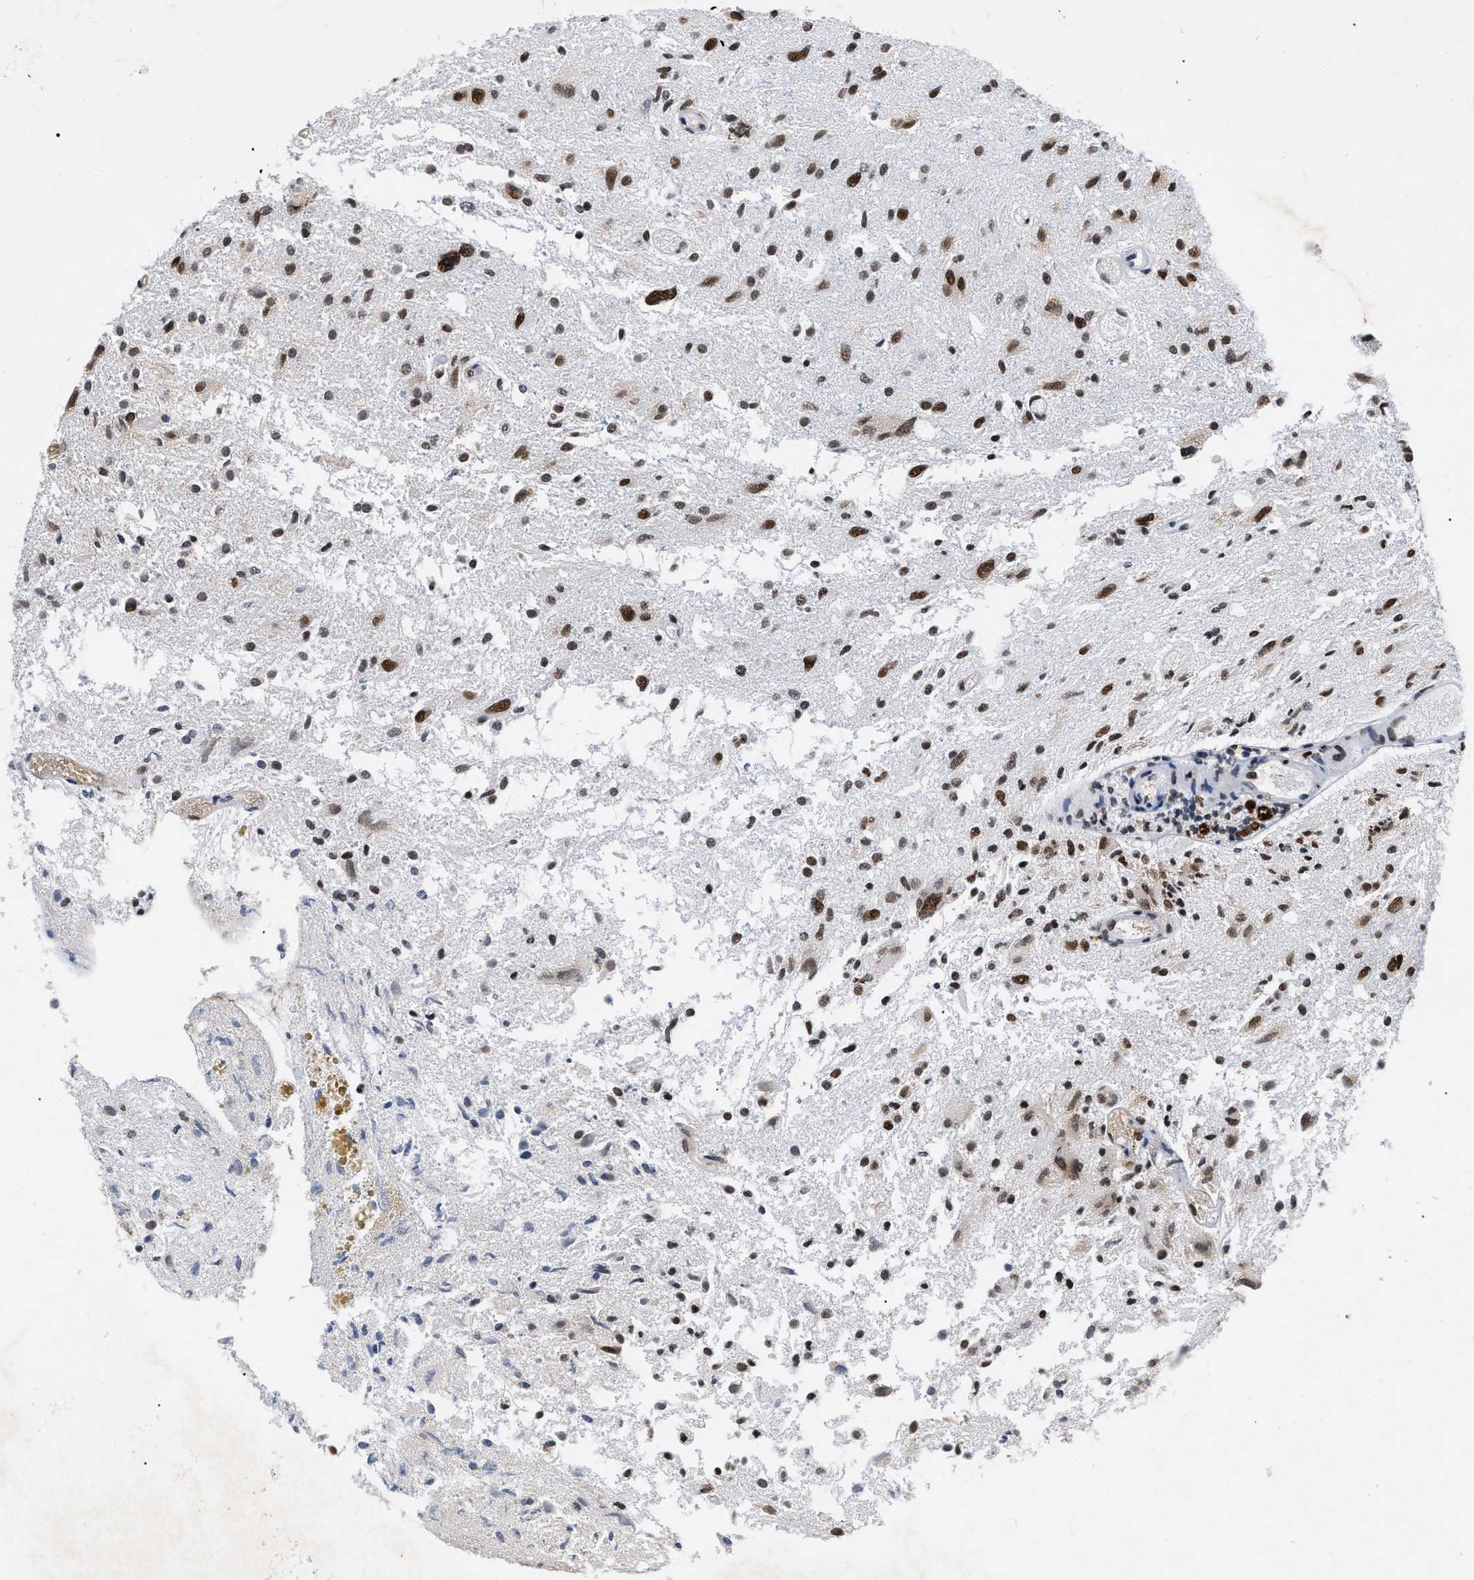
{"staining": {"intensity": "strong", "quantity": "25%-75%", "location": "nuclear"}, "tissue": "glioma", "cell_type": "Tumor cells", "image_type": "cancer", "snomed": [{"axis": "morphology", "description": "Glioma, malignant, High grade"}, {"axis": "topography", "description": "Brain"}], "caption": "About 25%-75% of tumor cells in human high-grade glioma (malignant) reveal strong nuclear protein staining as visualized by brown immunohistochemical staining.", "gene": "TPR", "patient": {"sex": "female", "age": 59}}